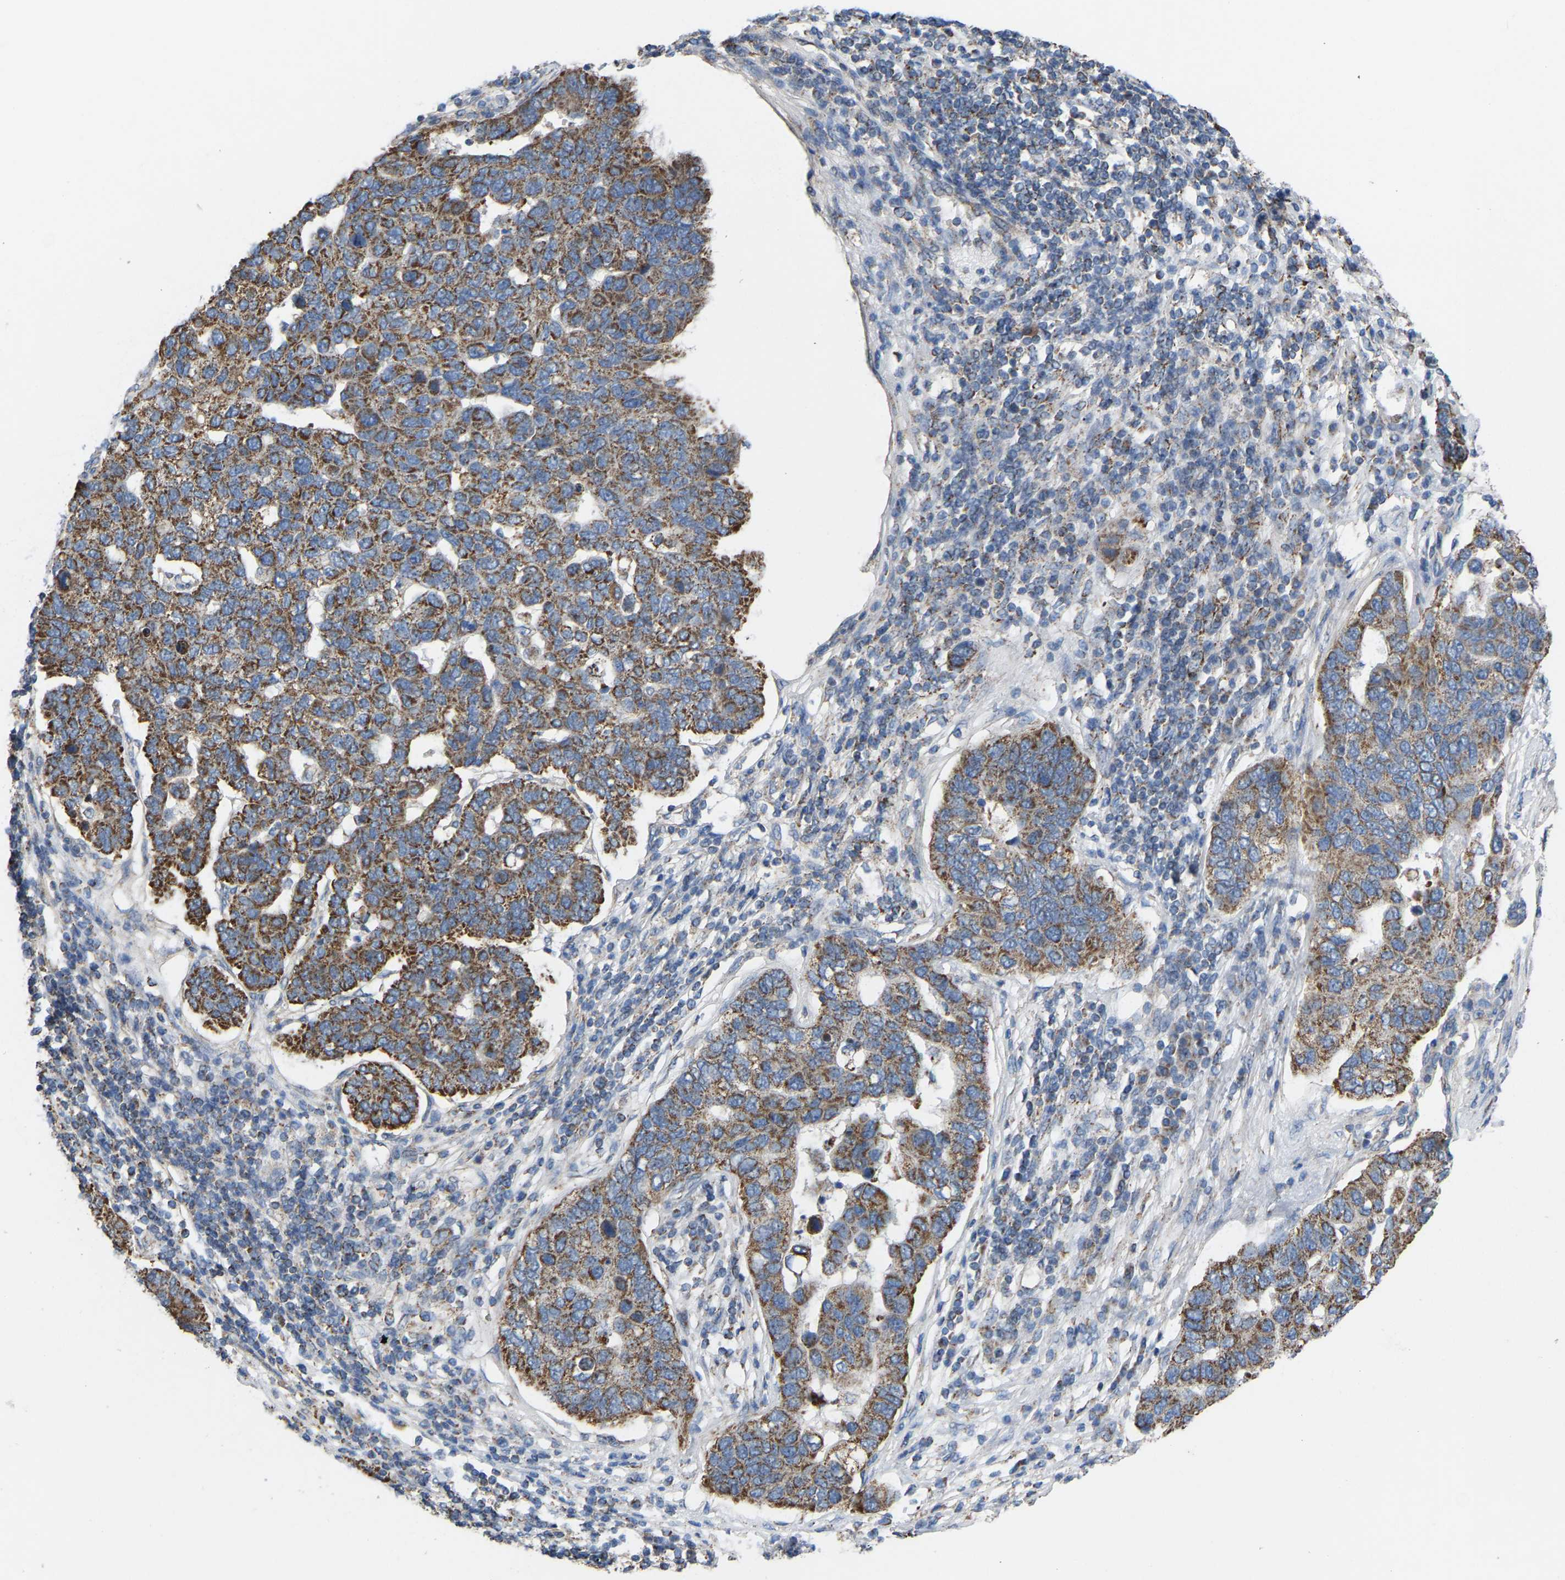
{"staining": {"intensity": "moderate", "quantity": ">75%", "location": "cytoplasmic/membranous"}, "tissue": "pancreatic cancer", "cell_type": "Tumor cells", "image_type": "cancer", "snomed": [{"axis": "morphology", "description": "Adenocarcinoma, NOS"}, {"axis": "topography", "description": "Pancreas"}], "caption": "Immunohistochemical staining of adenocarcinoma (pancreatic) reveals medium levels of moderate cytoplasmic/membranous staining in approximately >75% of tumor cells.", "gene": "BCL10", "patient": {"sex": "female", "age": 61}}